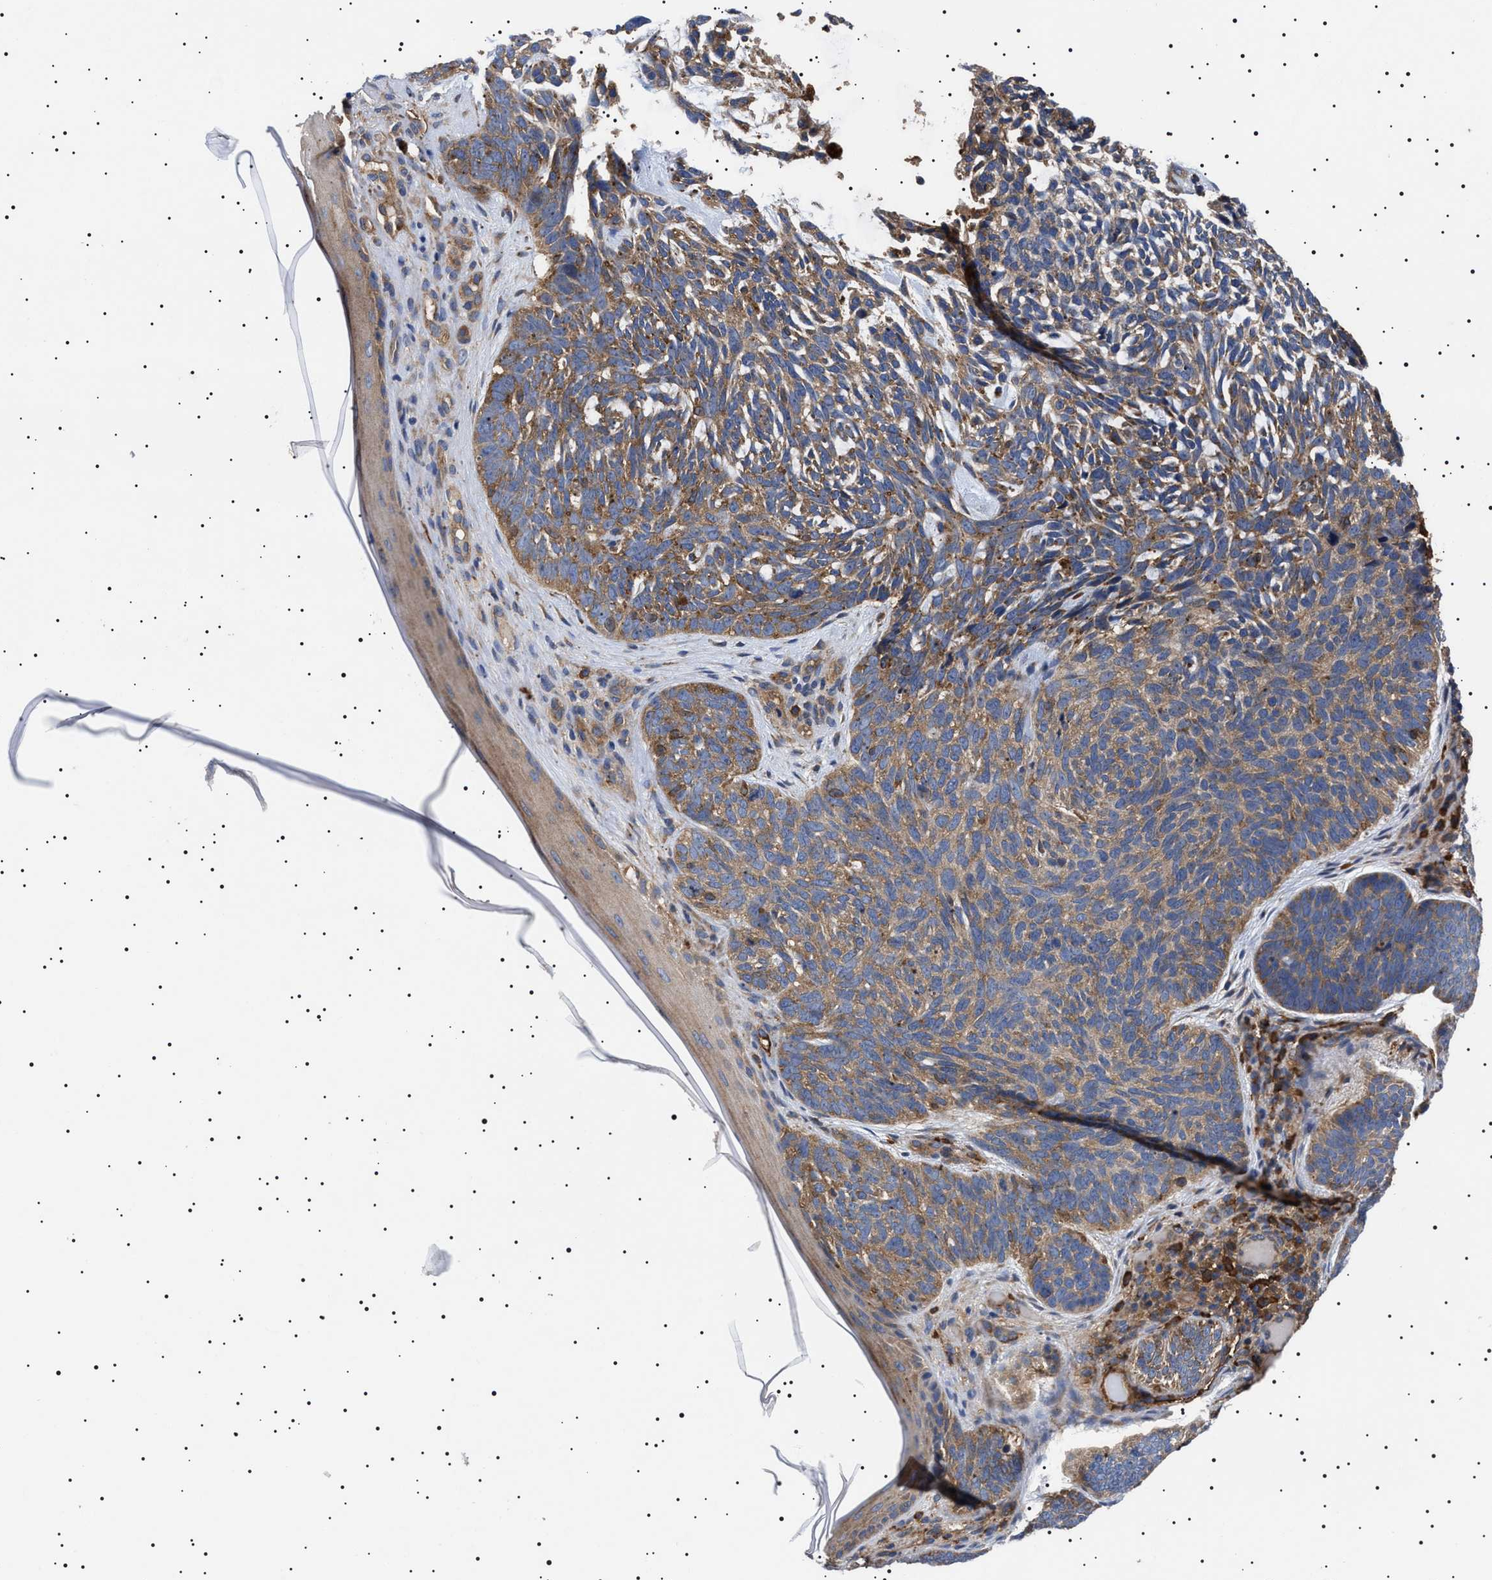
{"staining": {"intensity": "moderate", "quantity": ">75%", "location": "cytoplasmic/membranous"}, "tissue": "skin cancer", "cell_type": "Tumor cells", "image_type": "cancer", "snomed": [{"axis": "morphology", "description": "Basal cell carcinoma"}, {"axis": "topography", "description": "Skin"}, {"axis": "topography", "description": "Skin of head"}], "caption": "A brown stain labels moderate cytoplasmic/membranous positivity of a protein in human skin cancer (basal cell carcinoma) tumor cells.", "gene": "TPP2", "patient": {"sex": "female", "age": 85}}